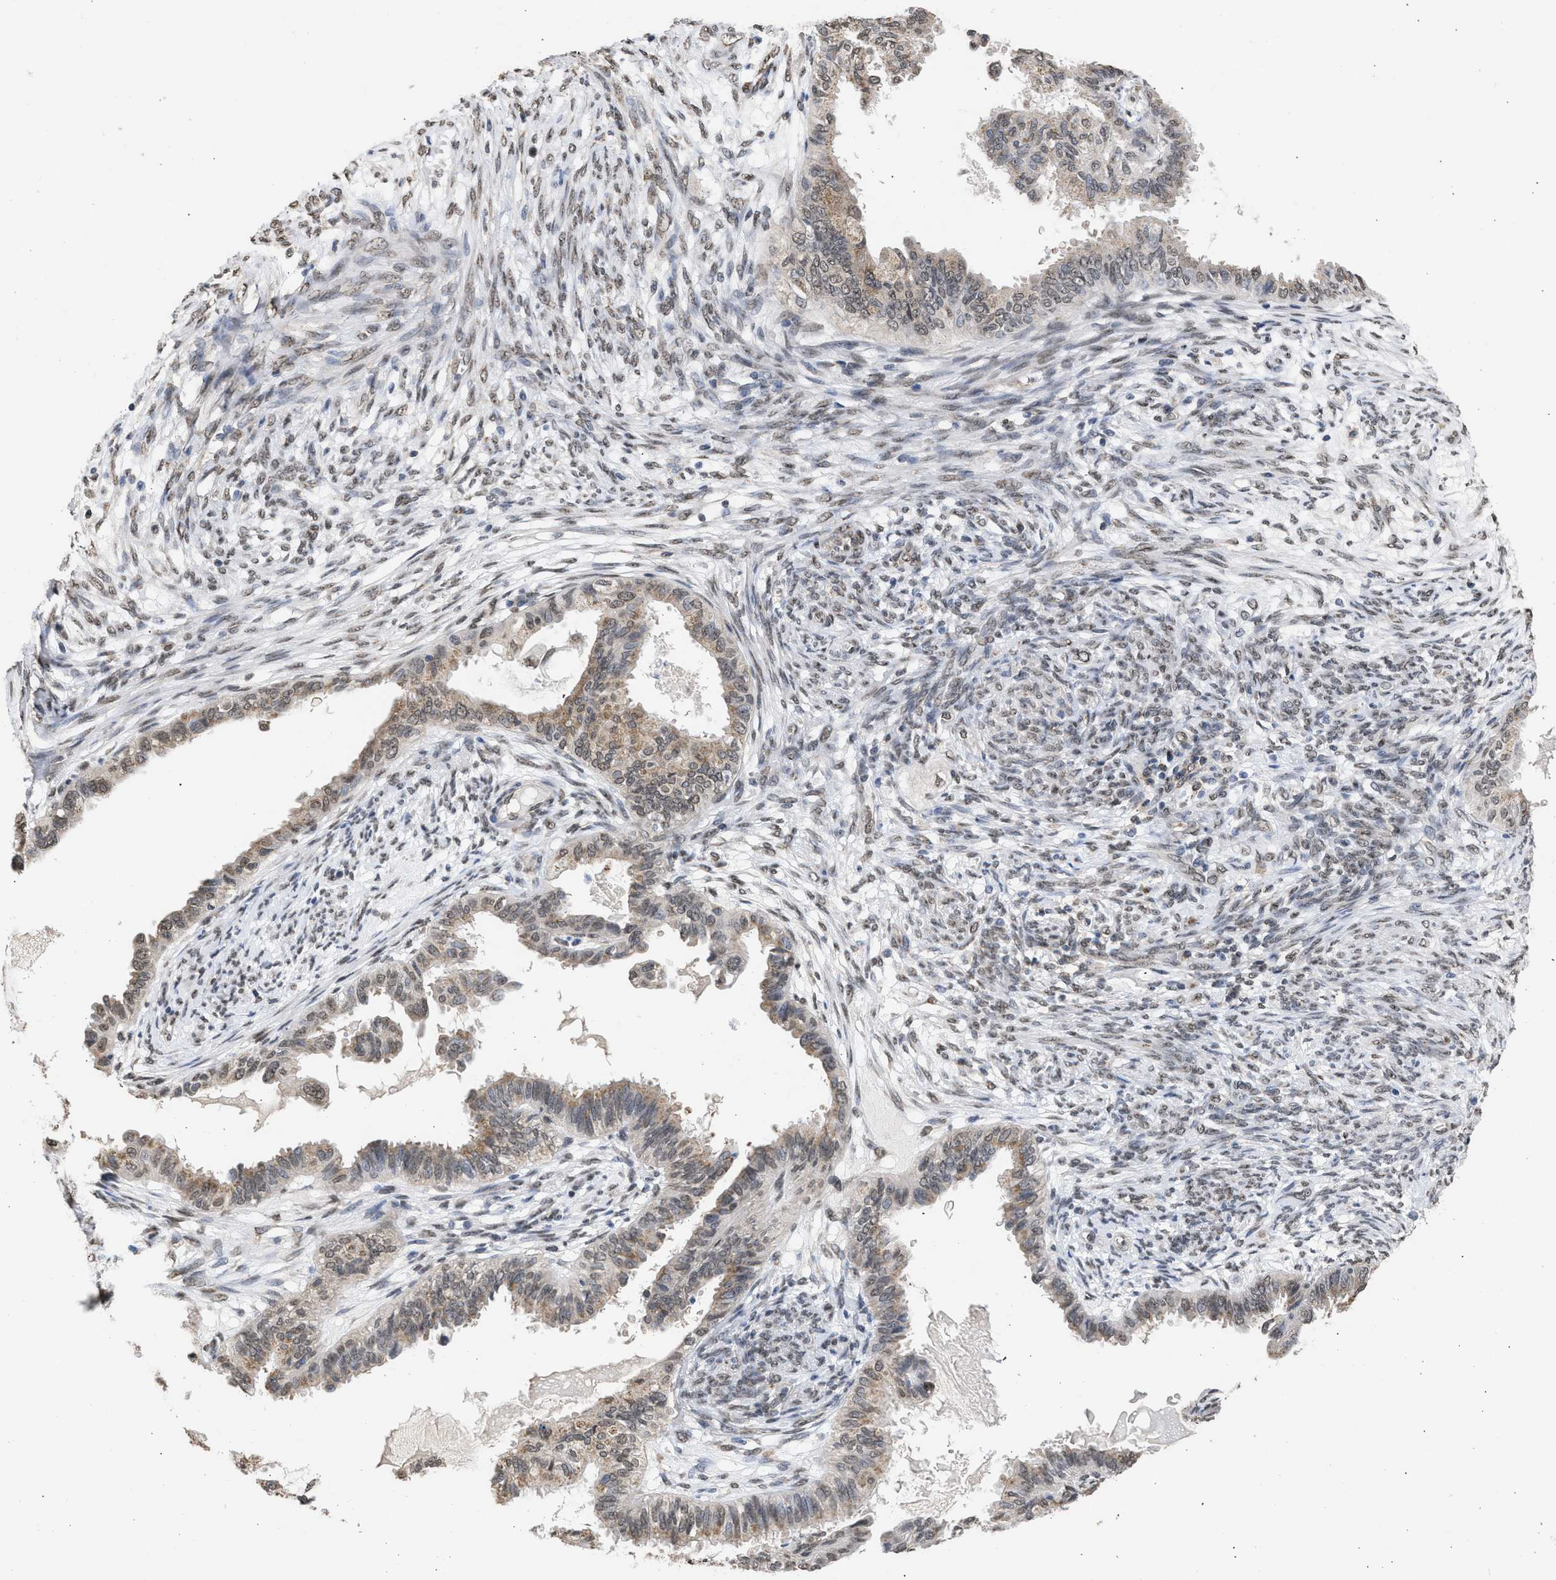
{"staining": {"intensity": "moderate", "quantity": "<25%", "location": "cytoplasmic/membranous"}, "tissue": "cervical cancer", "cell_type": "Tumor cells", "image_type": "cancer", "snomed": [{"axis": "morphology", "description": "Normal tissue, NOS"}, {"axis": "morphology", "description": "Adenocarcinoma, NOS"}, {"axis": "topography", "description": "Cervix"}, {"axis": "topography", "description": "Endometrium"}], "caption": "Cervical cancer (adenocarcinoma) stained for a protein reveals moderate cytoplasmic/membranous positivity in tumor cells. (DAB (3,3'-diaminobenzidine) = brown stain, brightfield microscopy at high magnification).", "gene": "NUP35", "patient": {"sex": "female", "age": 86}}